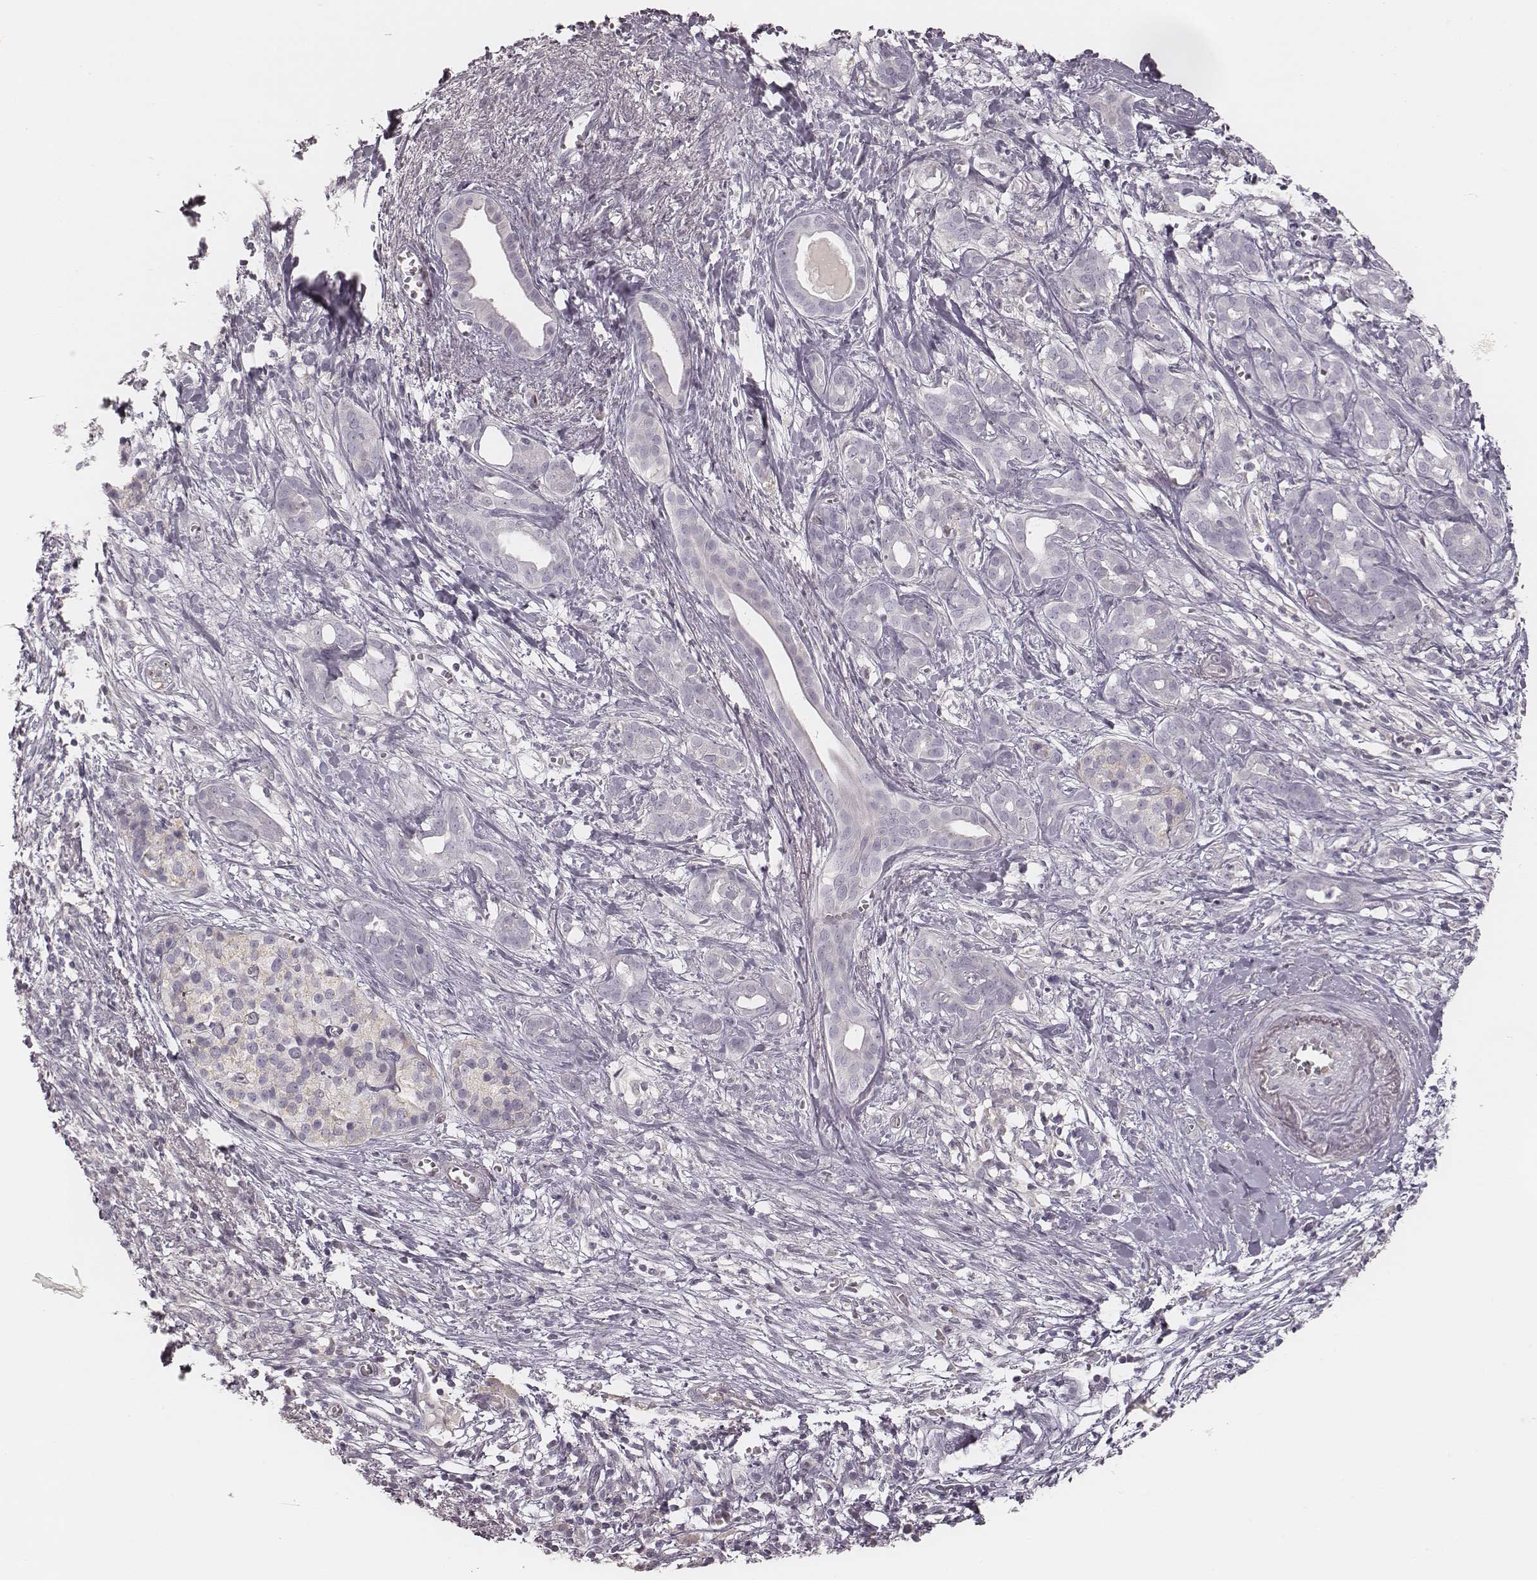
{"staining": {"intensity": "negative", "quantity": "none", "location": "none"}, "tissue": "pancreatic cancer", "cell_type": "Tumor cells", "image_type": "cancer", "snomed": [{"axis": "morphology", "description": "Adenocarcinoma, NOS"}, {"axis": "topography", "description": "Pancreas"}], "caption": "The immunohistochemistry micrograph has no significant expression in tumor cells of adenocarcinoma (pancreatic) tissue. (Stains: DAB (3,3'-diaminobenzidine) IHC with hematoxylin counter stain, Microscopy: brightfield microscopy at high magnification).", "gene": "MSX1", "patient": {"sex": "male", "age": 61}}